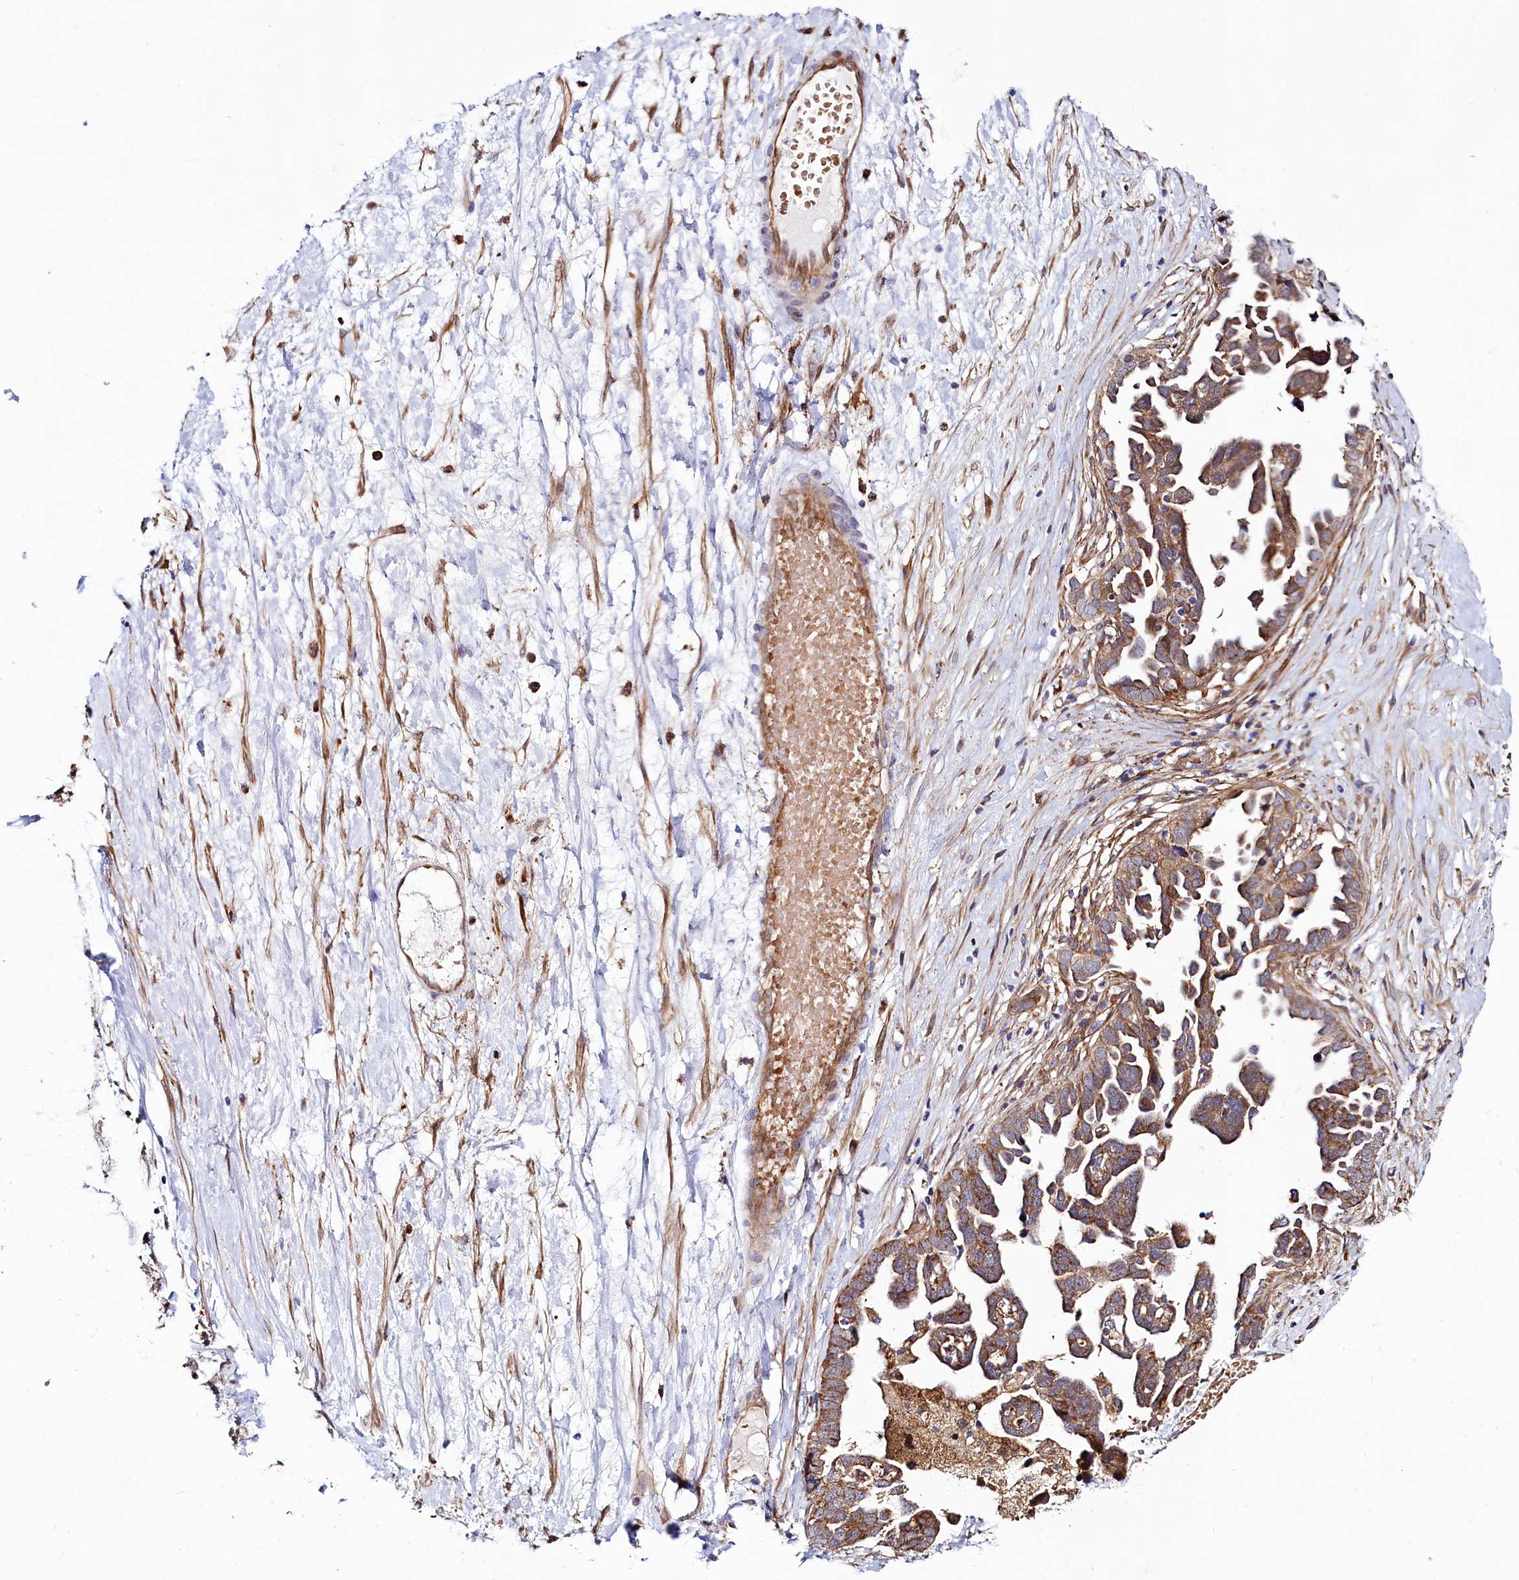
{"staining": {"intensity": "moderate", "quantity": ">75%", "location": "cytoplasmic/membranous"}, "tissue": "ovarian cancer", "cell_type": "Tumor cells", "image_type": "cancer", "snomed": [{"axis": "morphology", "description": "Cystadenocarcinoma, serous, NOS"}, {"axis": "topography", "description": "Ovary"}], "caption": "Moderate cytoplasmic/membranous staining is present in about >75% of tumor cells in ovarian serous cystadenocarcinoma.", "gene": "ASTE1", "patient": {"sex": "female", "age": 54}}